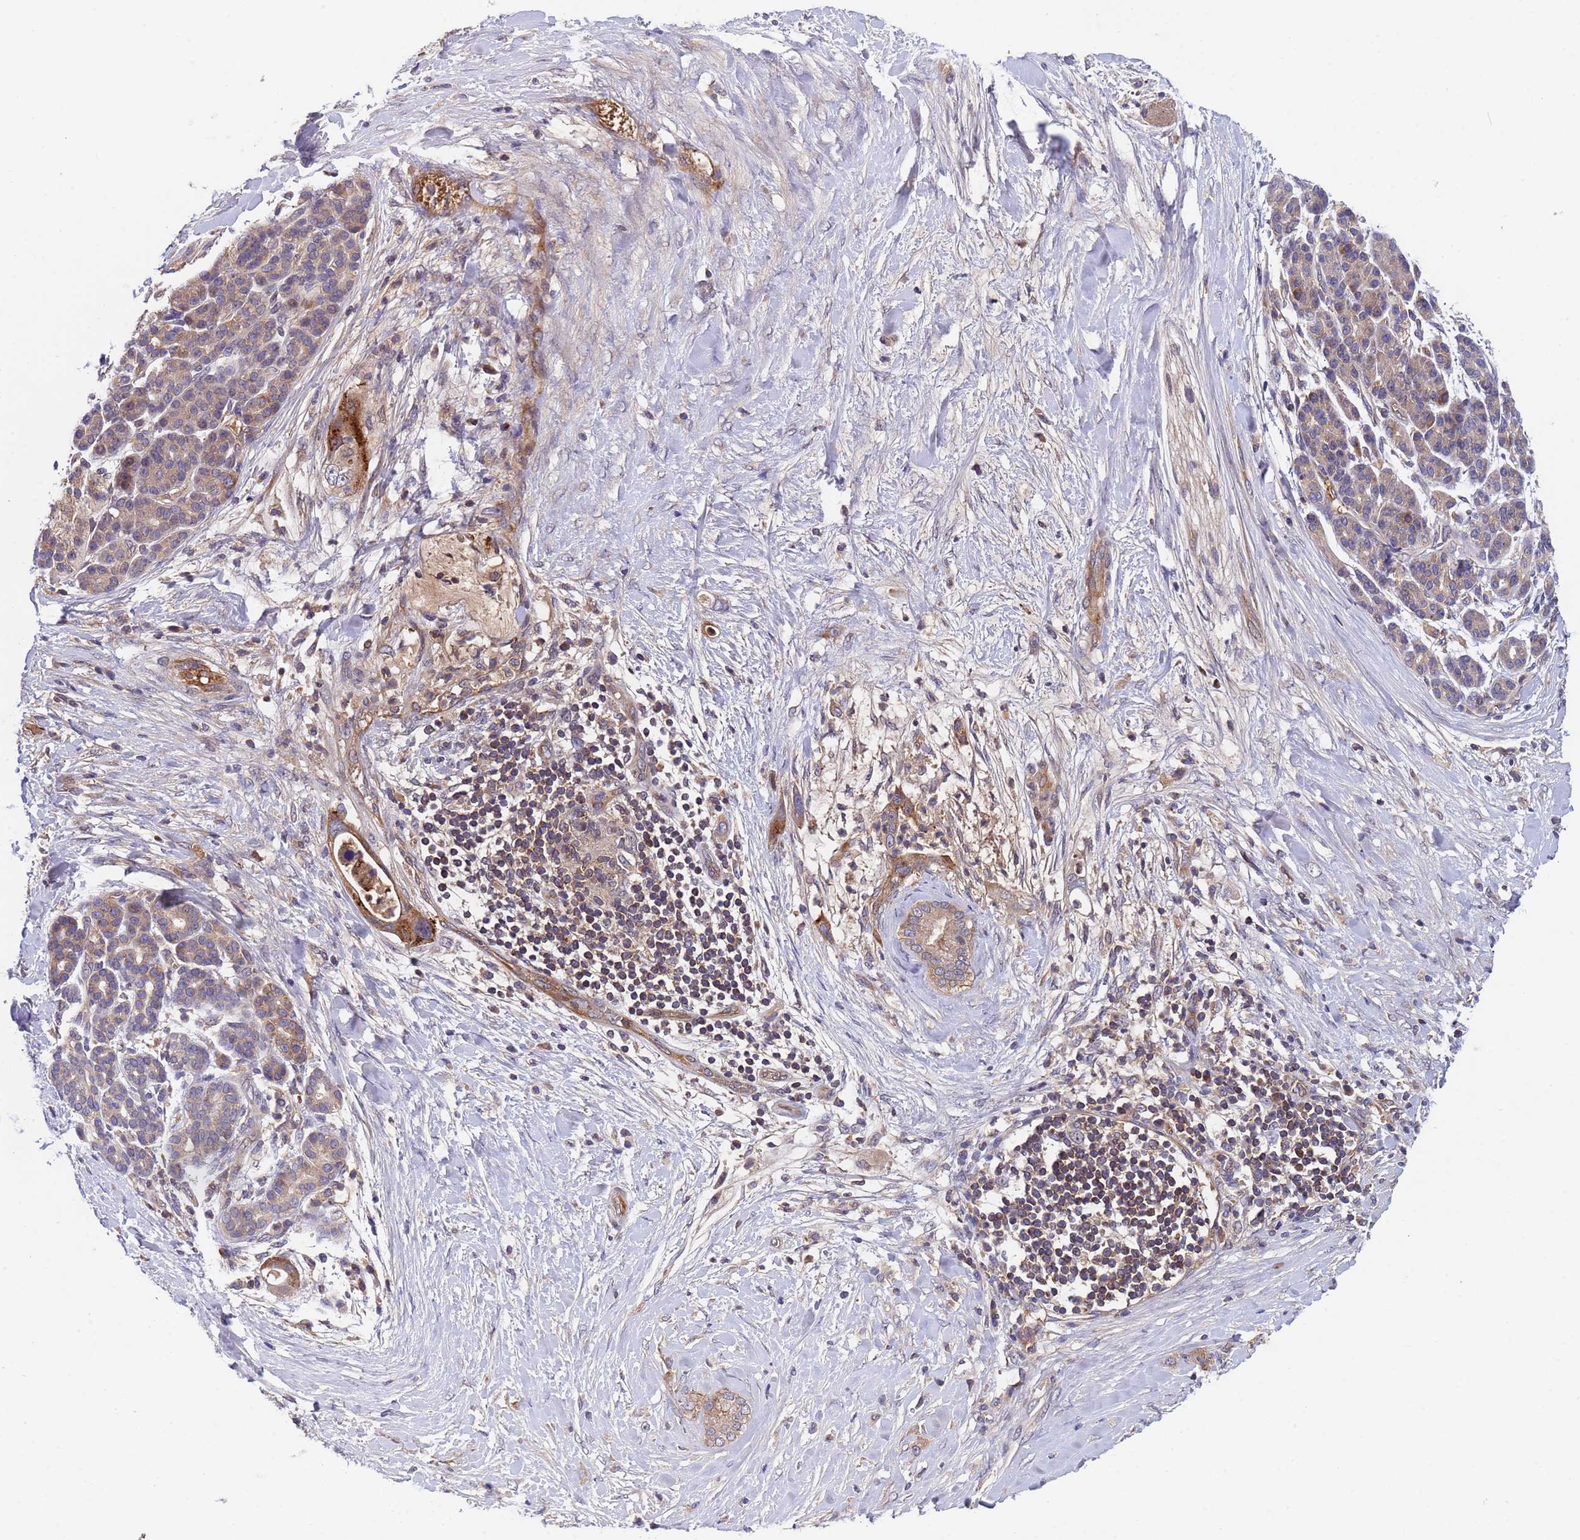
{"staining": {"intensity": "weak", "quantity": ">75%", "location": "cytoplasmic/membranous"}, "tissue": "pancreatic cancer", "cell_type": "Tumor cells", "image_type": "cancer", "snomed": [{"axis": "morphology", "description": "Adenocarcinoma, NOS"}, {"axis": "topography", "description": "Pancreas"}], "caption": "Pancreatic cancer (adenocarcinoma) stained with IHC reveals weak cytoplasmic/membranous positivity in about >75% of tumor cells. The protein of interest is stained brown, and the nuclei are stained in blue (DAB (3,3'-diaminobenzidine) IHC with brightfield microscopy, high magnification).", "gene": "PARP16", "patient": {"sex": "male", "age": 59}}